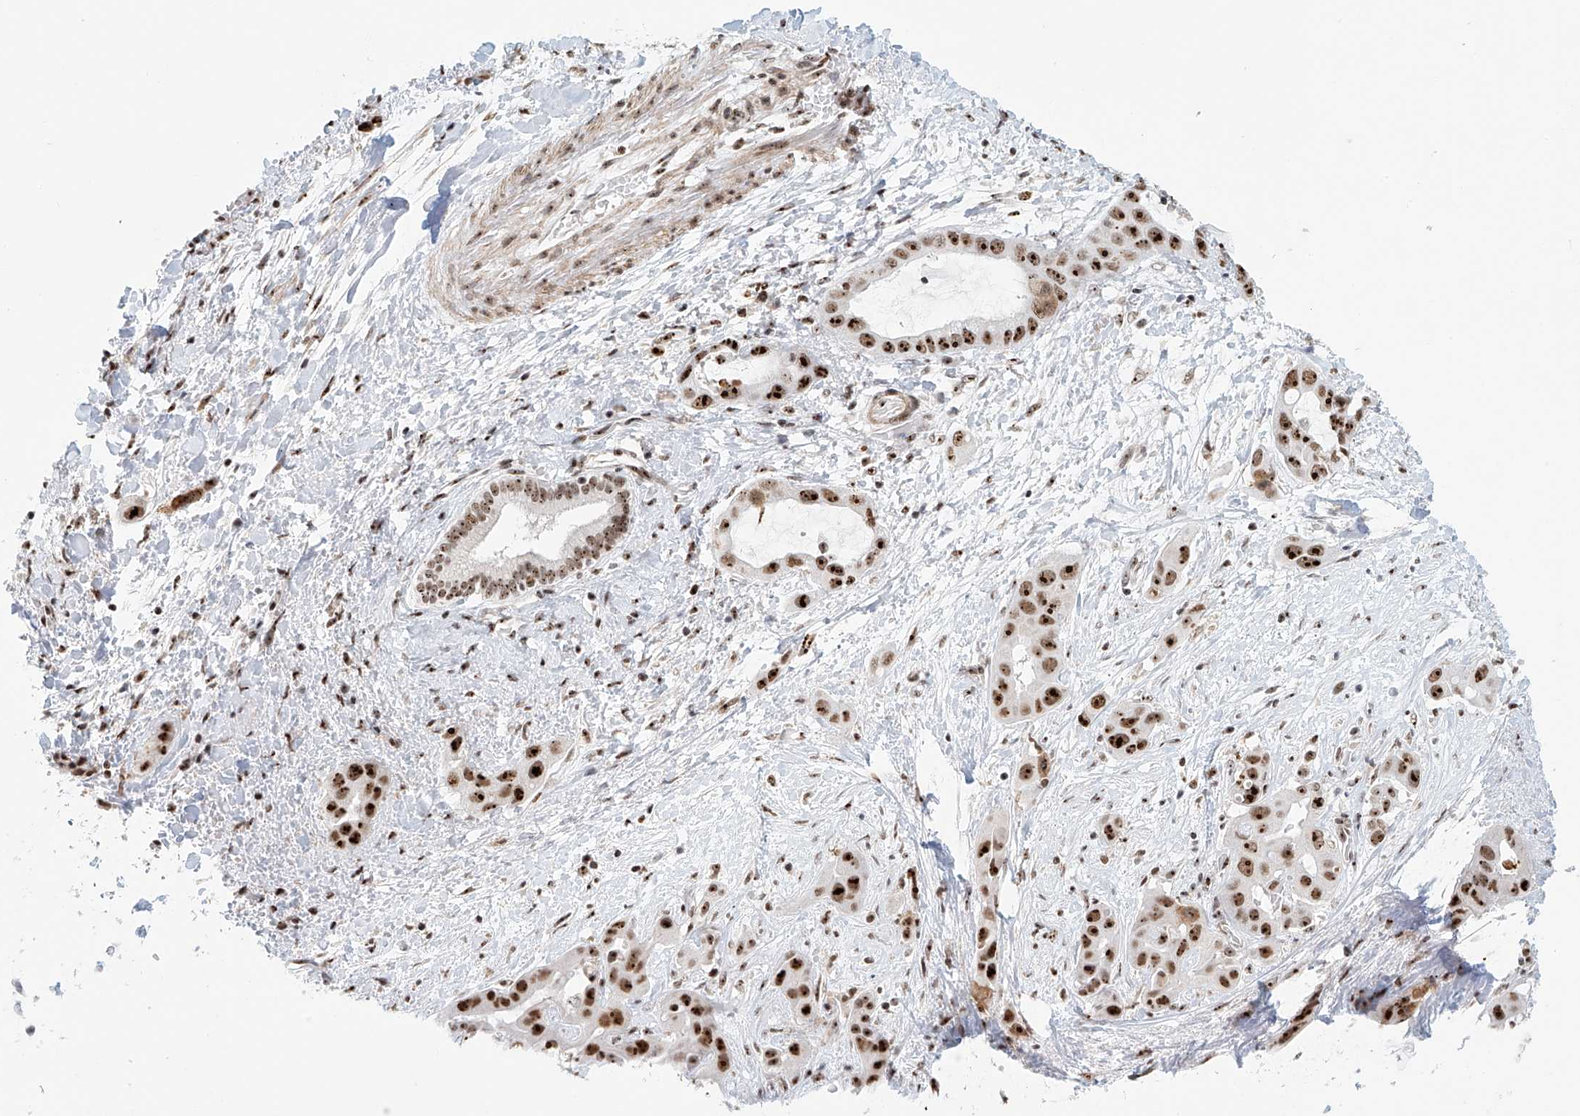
{"staining": {"intensity": "strong", "quantity": ">75%", "location": "nuclear"}, "tissue": "liver cancer", "cell_type": "Tumor cells", "image_type": "cancer", "snomed": [{"axis": "morphology", "description": "Cholangiocarcinoma"}, {"axis": "topography", "description": "Liver"}], "caption": "Protein staining demonstrates strong nuclear expression in about >75% of tumor cells in liver cholangiocarcinoma. (brown staining indicates protein expression, while blue staining denotes nuclei).", "gene": "PRUNE2", "patient": {"sex": "female", "age": 52}}